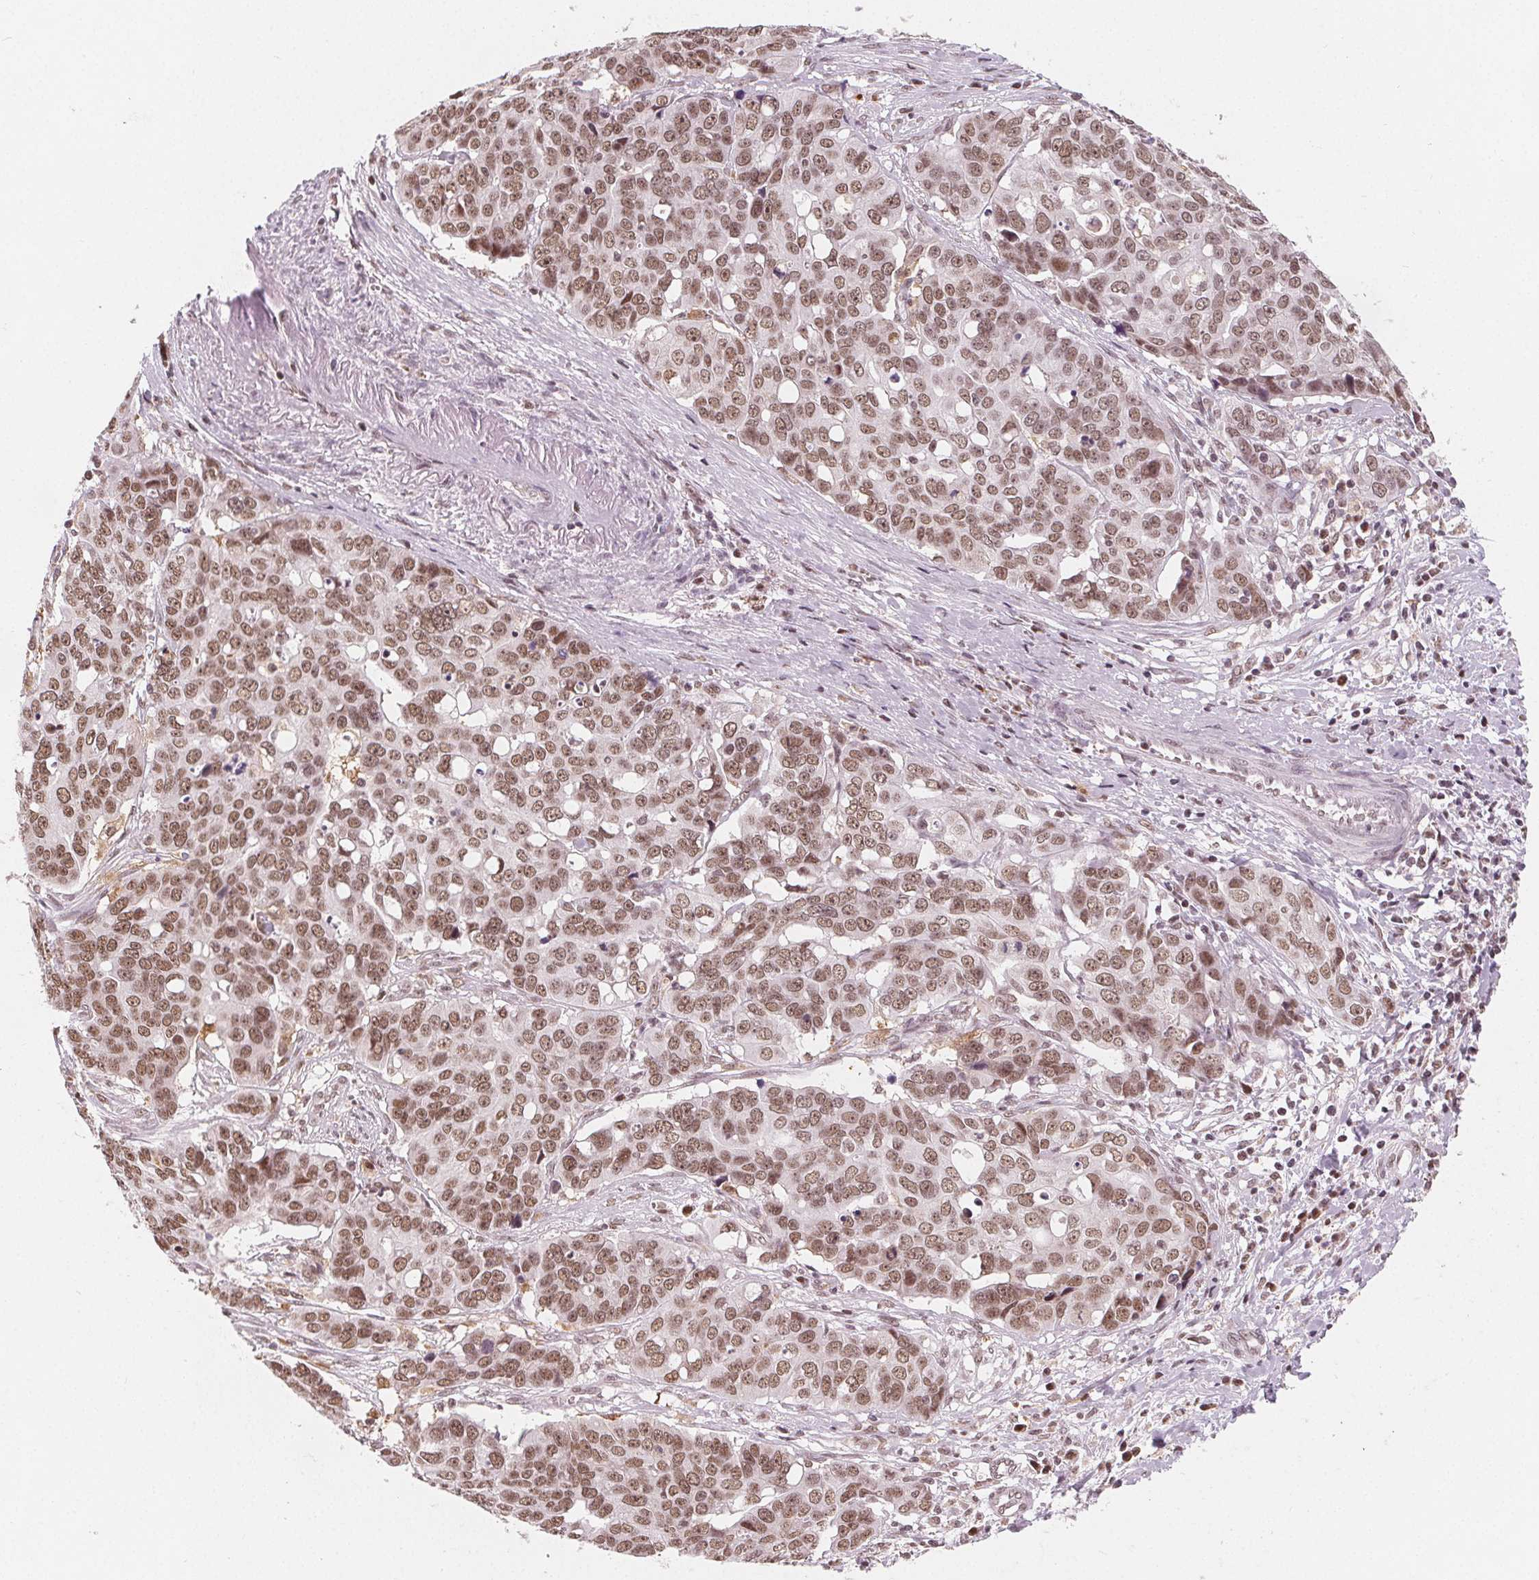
{"staining": {"intensity": "moderate", "quantity": ">75%", "location": "nuclear"}, "tissue": "ovarian cancer", "cell_type": "Tumor cells", "image_type": "cancer", "snomed": [{"axis": "morphology", "description": "Carcinoma, endometroid"}, {"axis": "topography", "description": "Ovary"}], "caption": "Ovarian endometroid carcinoma stained for a protein (brown) reveals moderate nuclear positive positivity in about >75% of tumor cells.", "gene": "DPM2", "patient": {"sex": "female", "age": 78}}